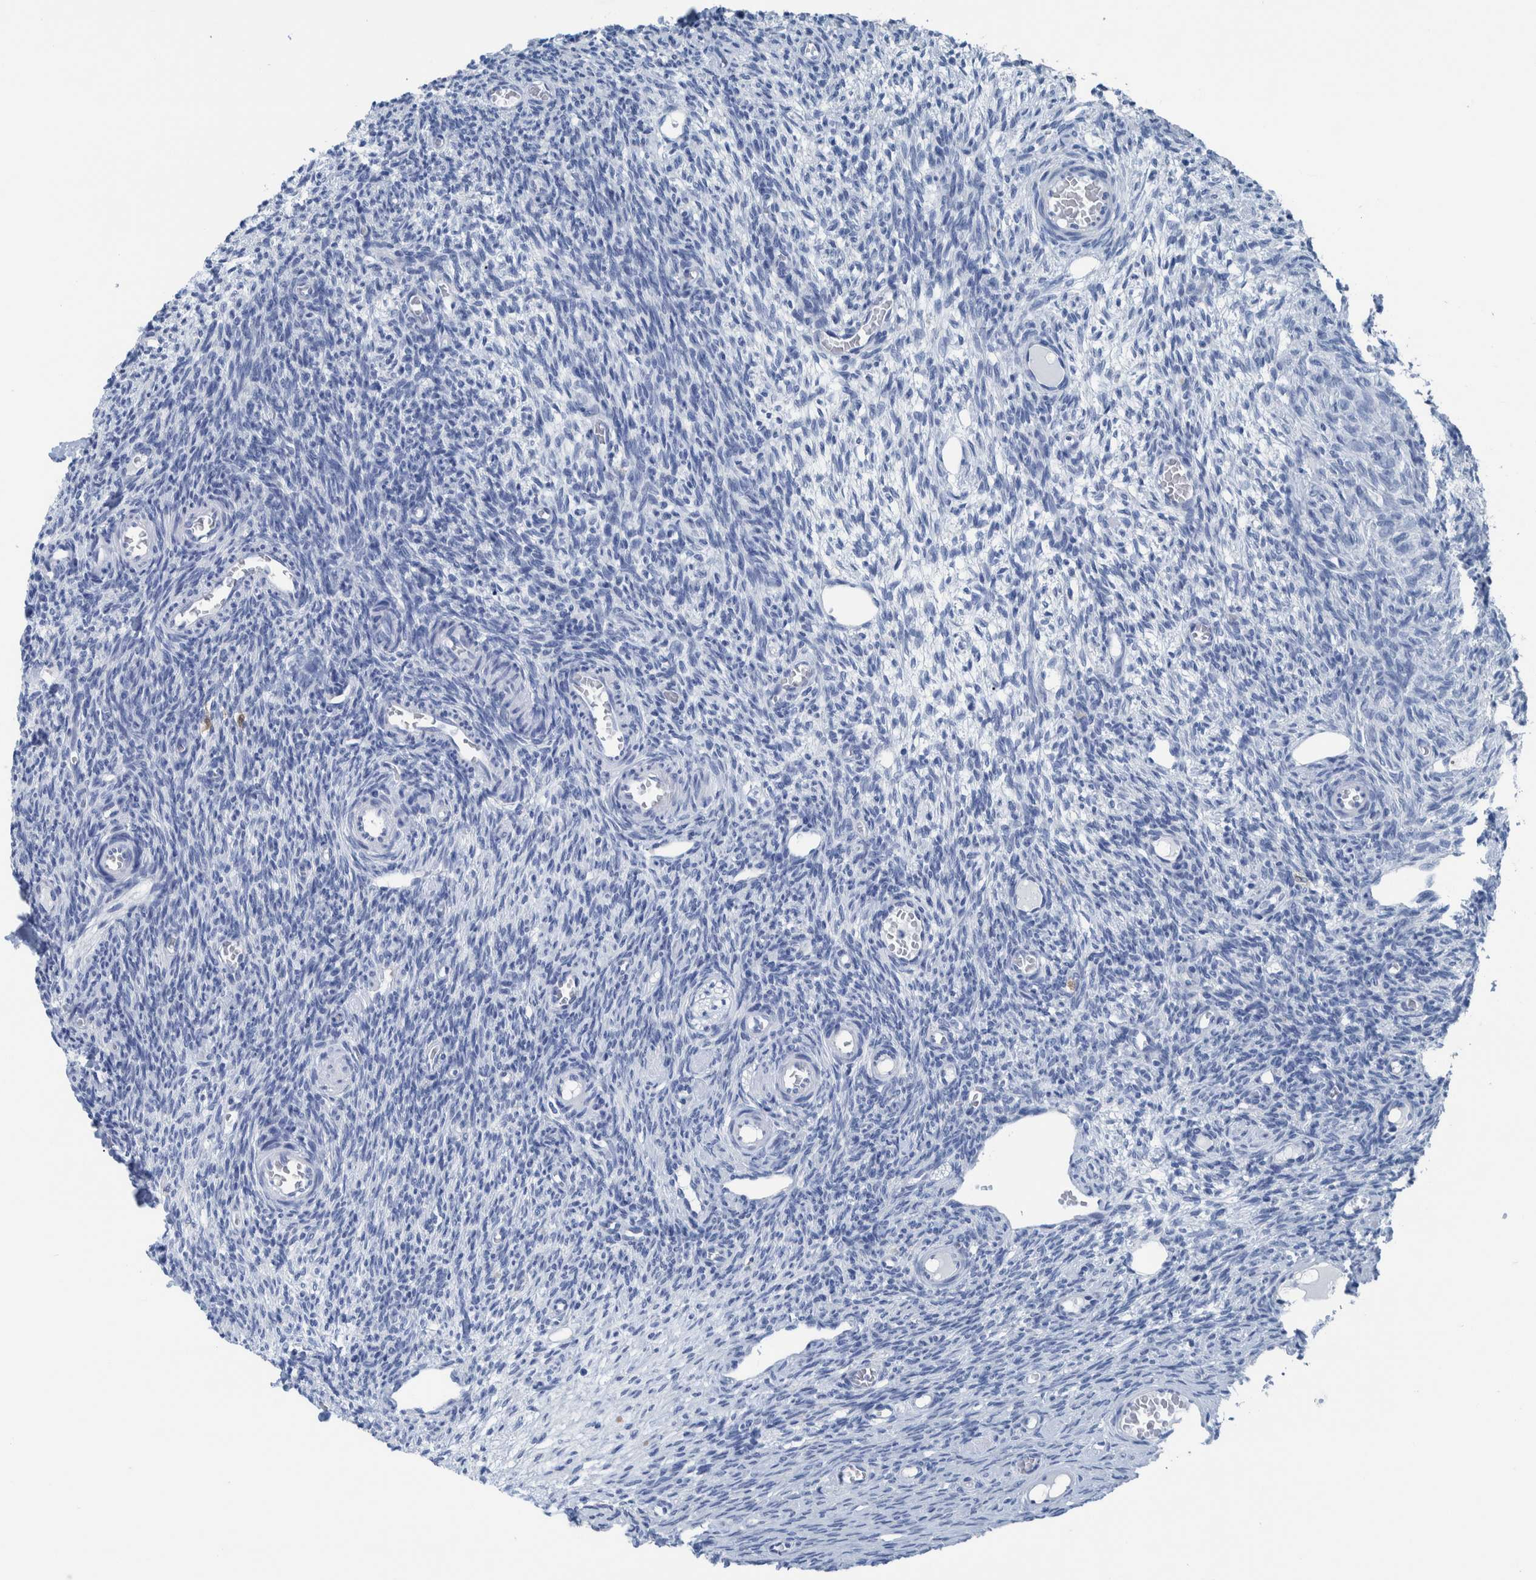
{"staining": {"intensity": "negative", "quantity": "none", "location": "none"}, "tissue": "ovary", "cell_type": "Follicle cells", "image_type": "normal", "snomed": [{"axis": "morphology", "description": "Normal tissue, NOS"}, {"axis": "topography", "description": "Ovary"}], "caption": "The immunohistochemistry photomicrograph has no significant staining in follicle cells of ovary. (DAB (3,3'-diaminobenzidine) immunohistochemistry, high magnification).", "gene": "IDO1", "patient": {"sex": "female", "age": 27}}